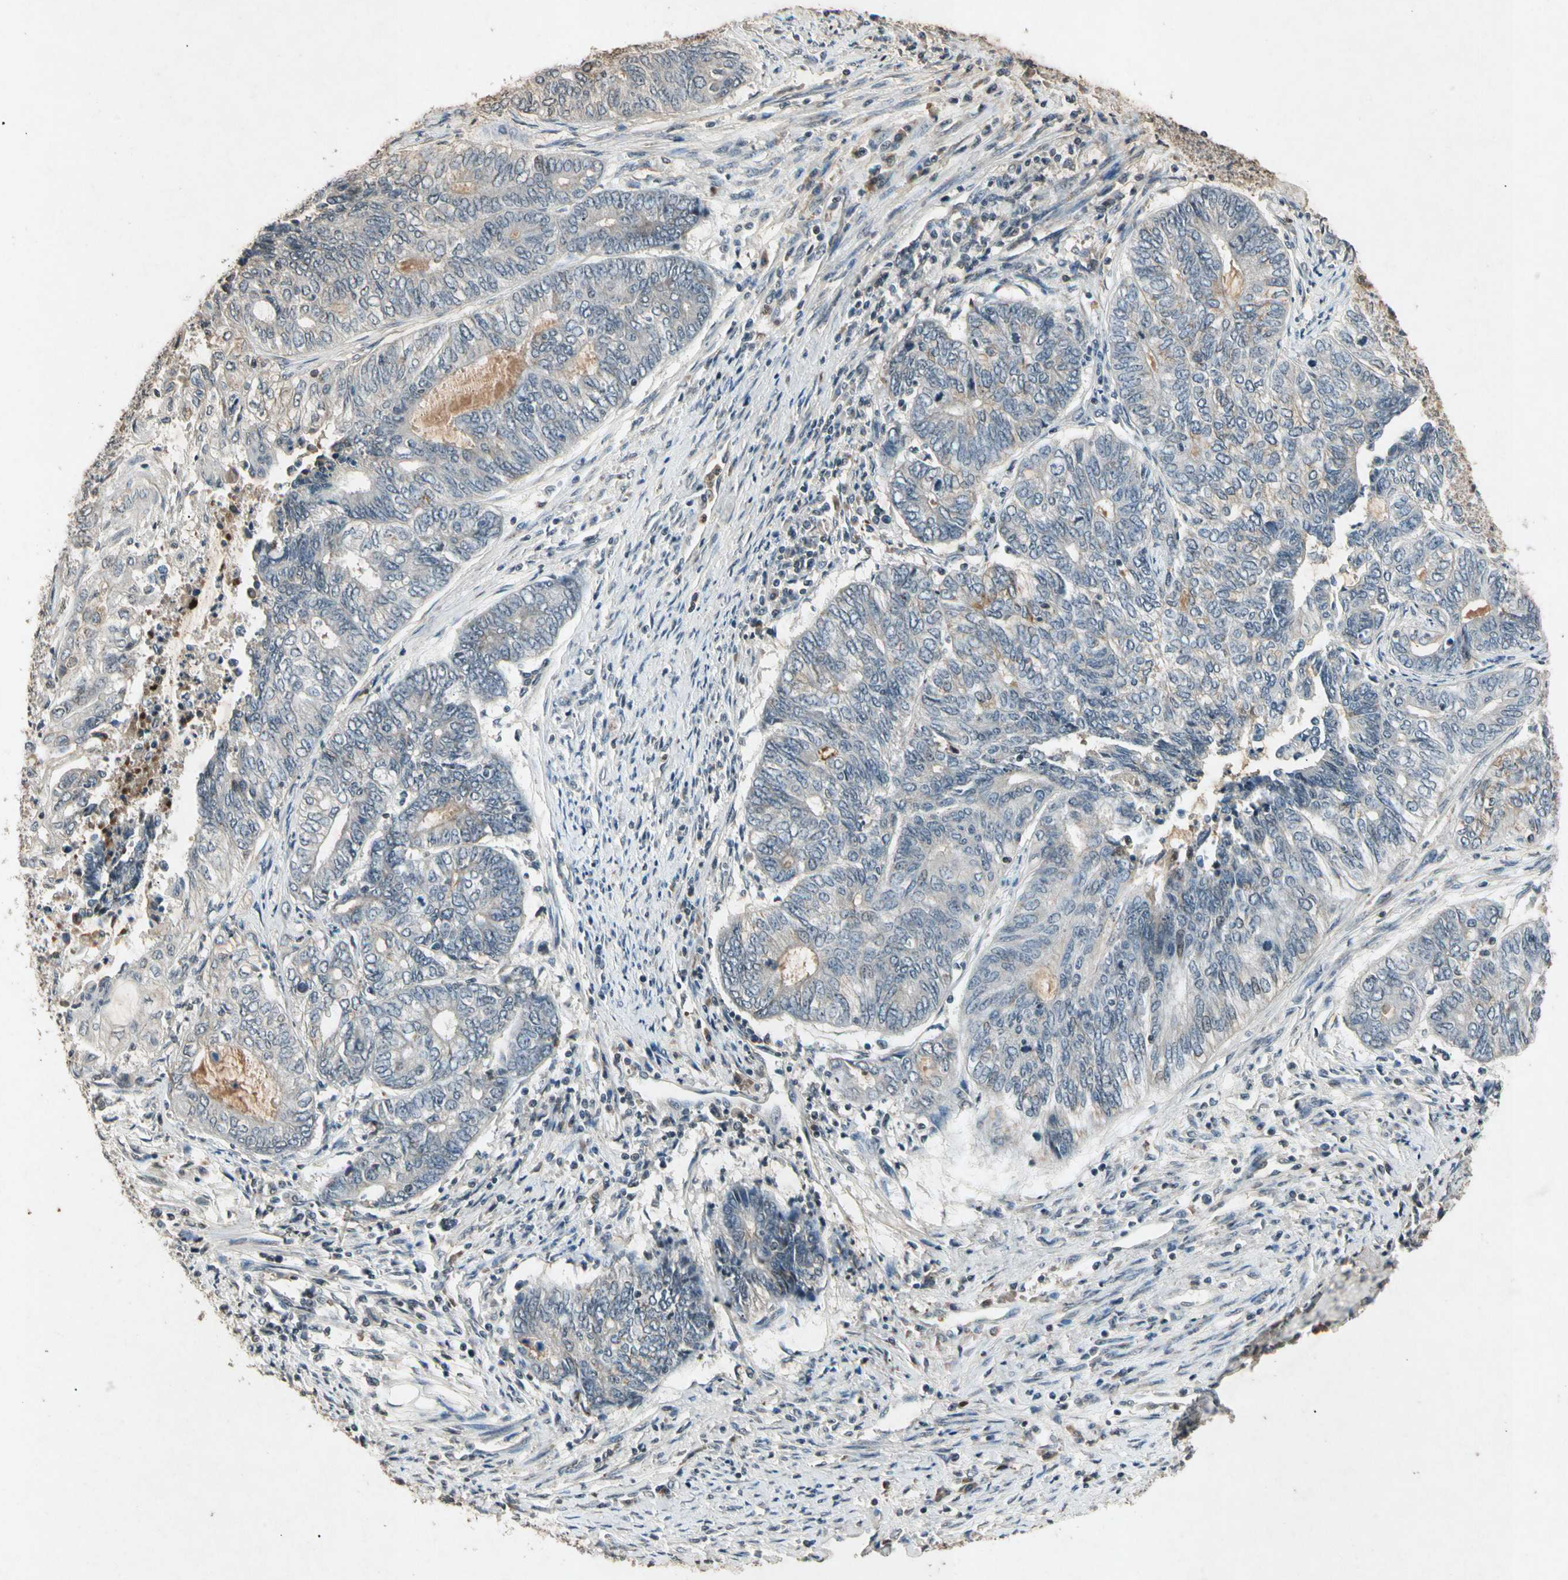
{"staining": {"intensity": "weak", "quantity": "<25%", "location": "cytoplasmic/membranous"}, "tissue": "endometrial cancer", "cell_type": "Tumor cells", "image_type": "cancer", "snomed": [{"axis": "morphology", "description": "Adenocarcinoma, NOS"}, {"axis": "topography", "description": "Uterus"}, {"axis": "topography", "description": "Endometrium"}], "caption": "The IHC micrograph has no significant positivity in tumor cells of adenocarcinoma (endometrial) tissue.", "gene": "CP", "patient": {"sex": "female", "age": 70}}